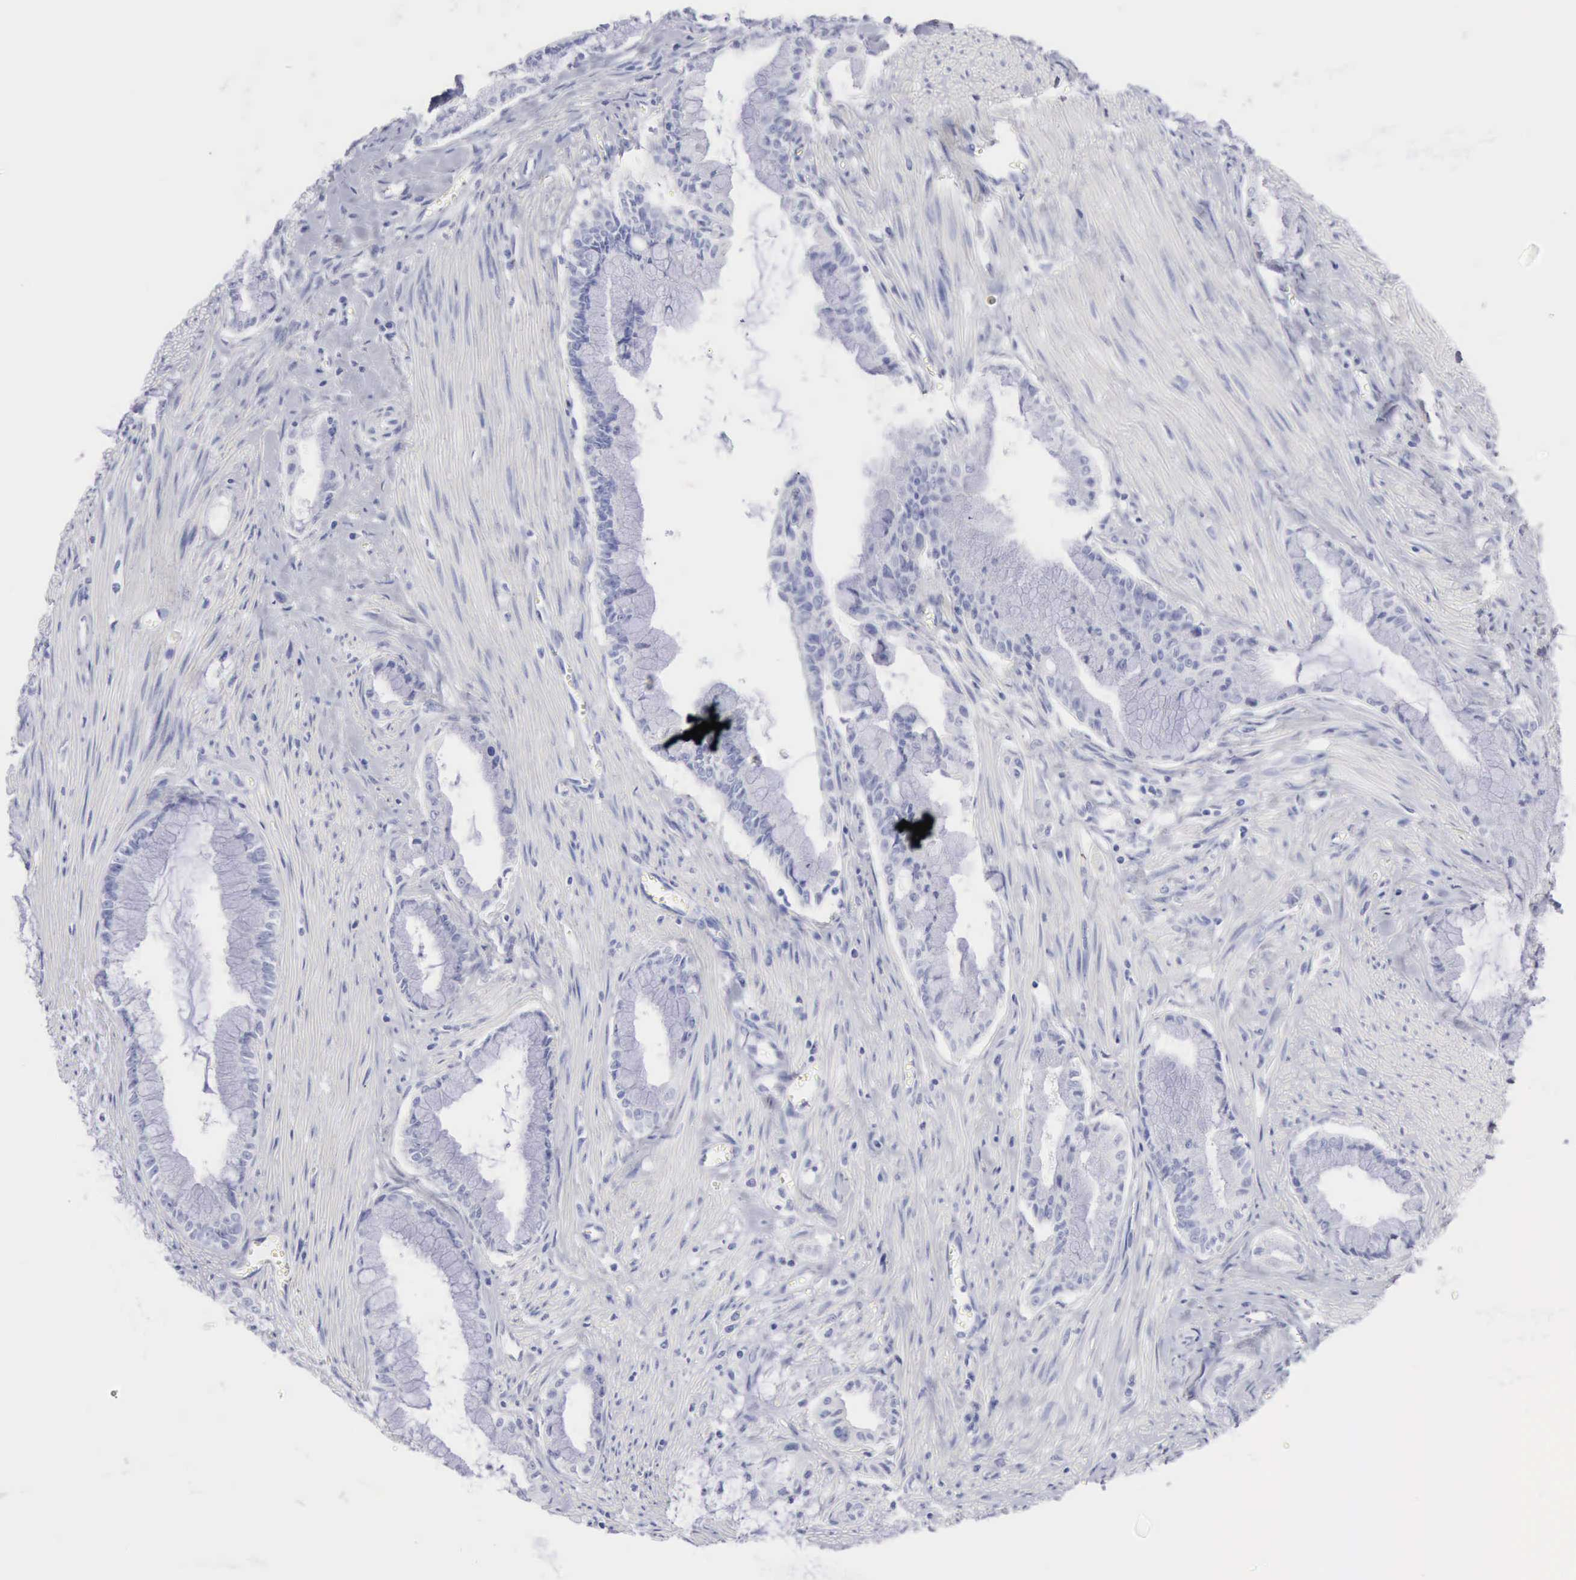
{"staining": {"intensity": "negative", "quantity": "none", "location": "none"}, "tissue": "pancreatic cancer", "cell_type": "Tumor cells", "image_type": "cancer", "snomed": [{"axis": "morphology", "description": "Adenocarcinoma, NOS"}, {"axis": "topography", "description": "Pancreas"}], "caption": "DAB immunohistochemical staining of pancreatic cancer reveals no significant positivity in tumor cells.", "gene": "KRT5", "patient": {"sex": "male", "age": 59}}